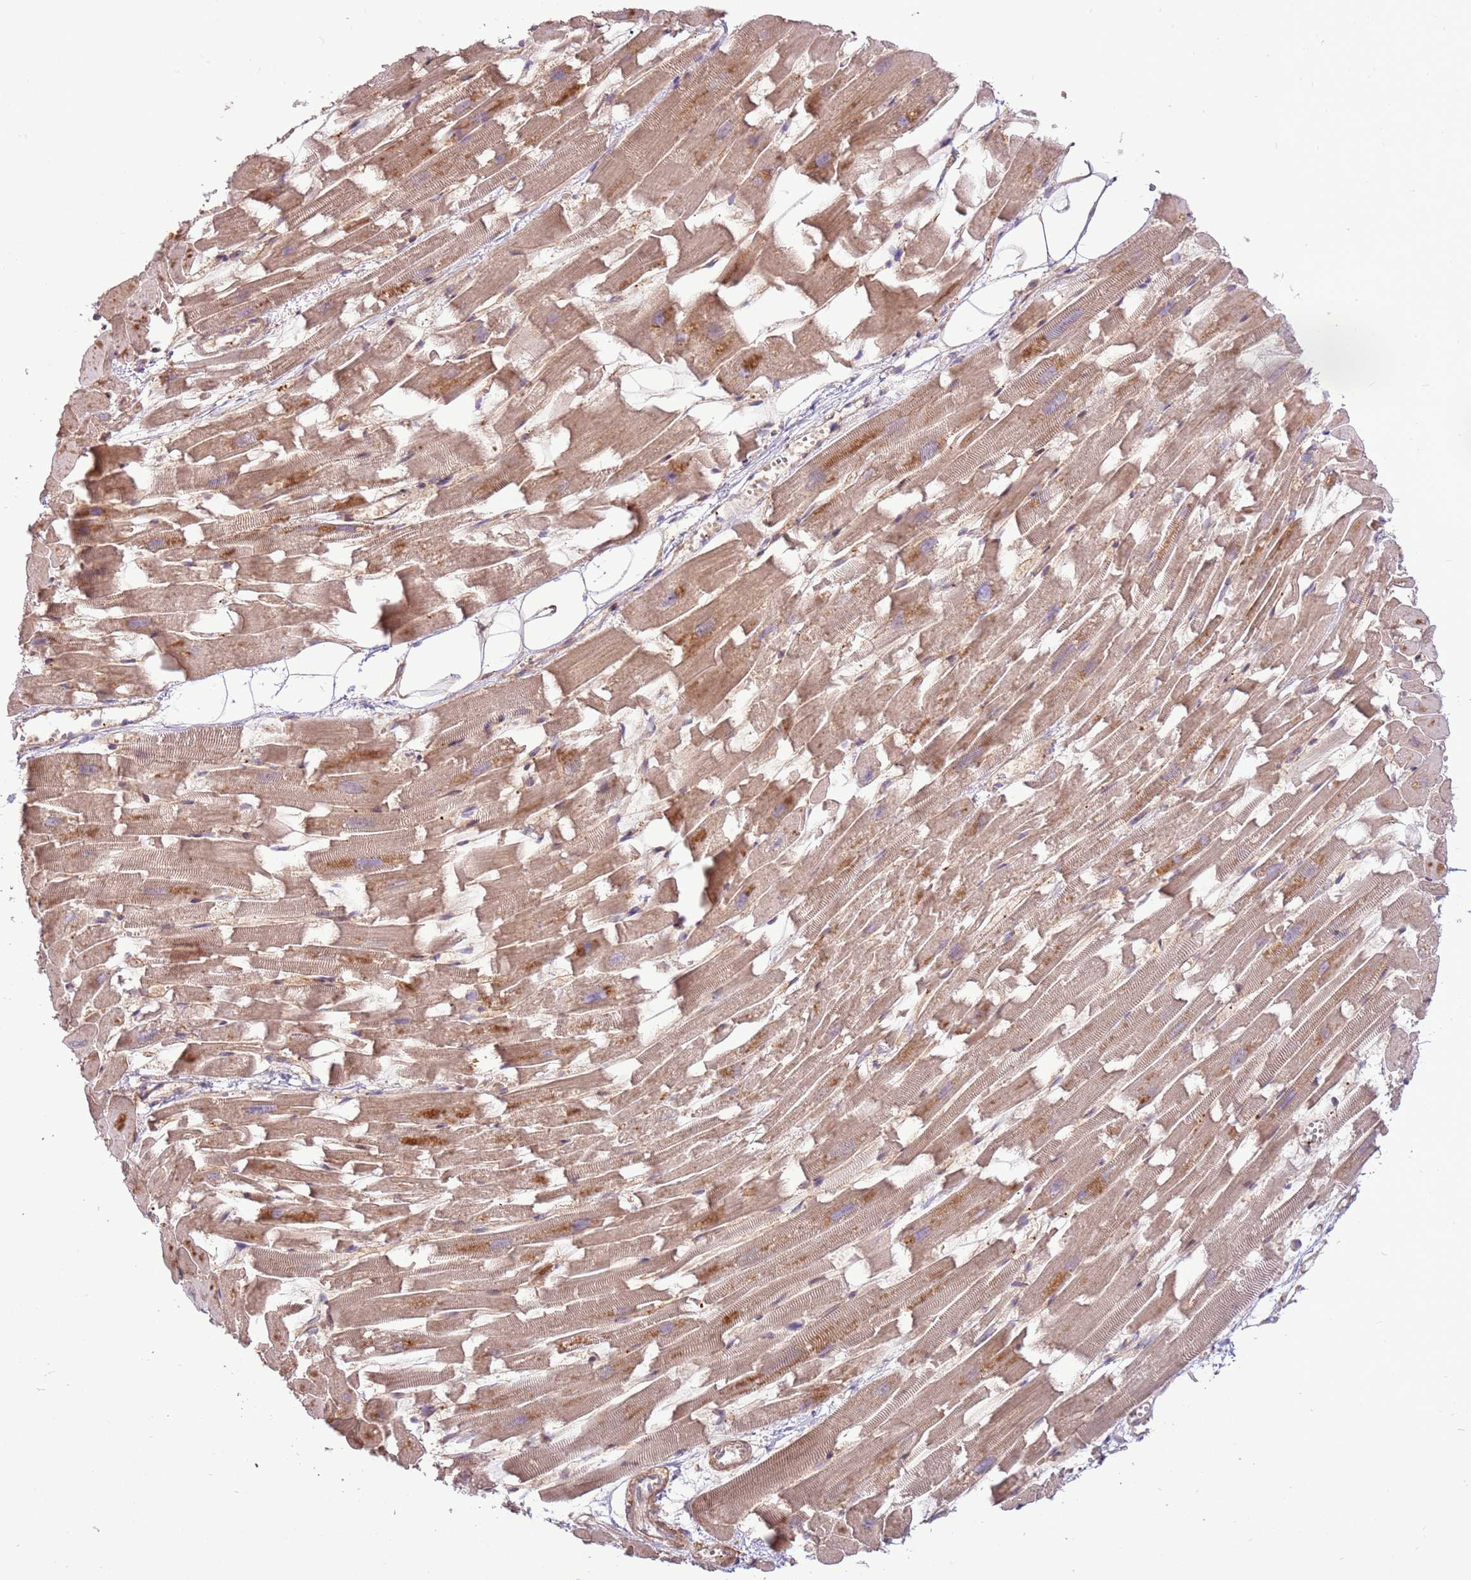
{"staining": {"intensity": "weak", "quantity": ">75%", "location": "cytoplasmic/membranous,nuclear"}, "tissue": "heart muscle", "cell_type": "Cardiomyocytes", "image_type": "normal", "snomed": [{"axis": "morphology", "description": "Normal tissue, NOS"}, {"axis": "topography", "description": "Heart"}], "caption": "Cardiomyocytes reveal low levels of weak cytoplasmic/membranous,nuclear expression in about >75% of cells in normal heart muscle.", "gene": "CCDC112", "patient": {"sex": "female", "age": 64}}